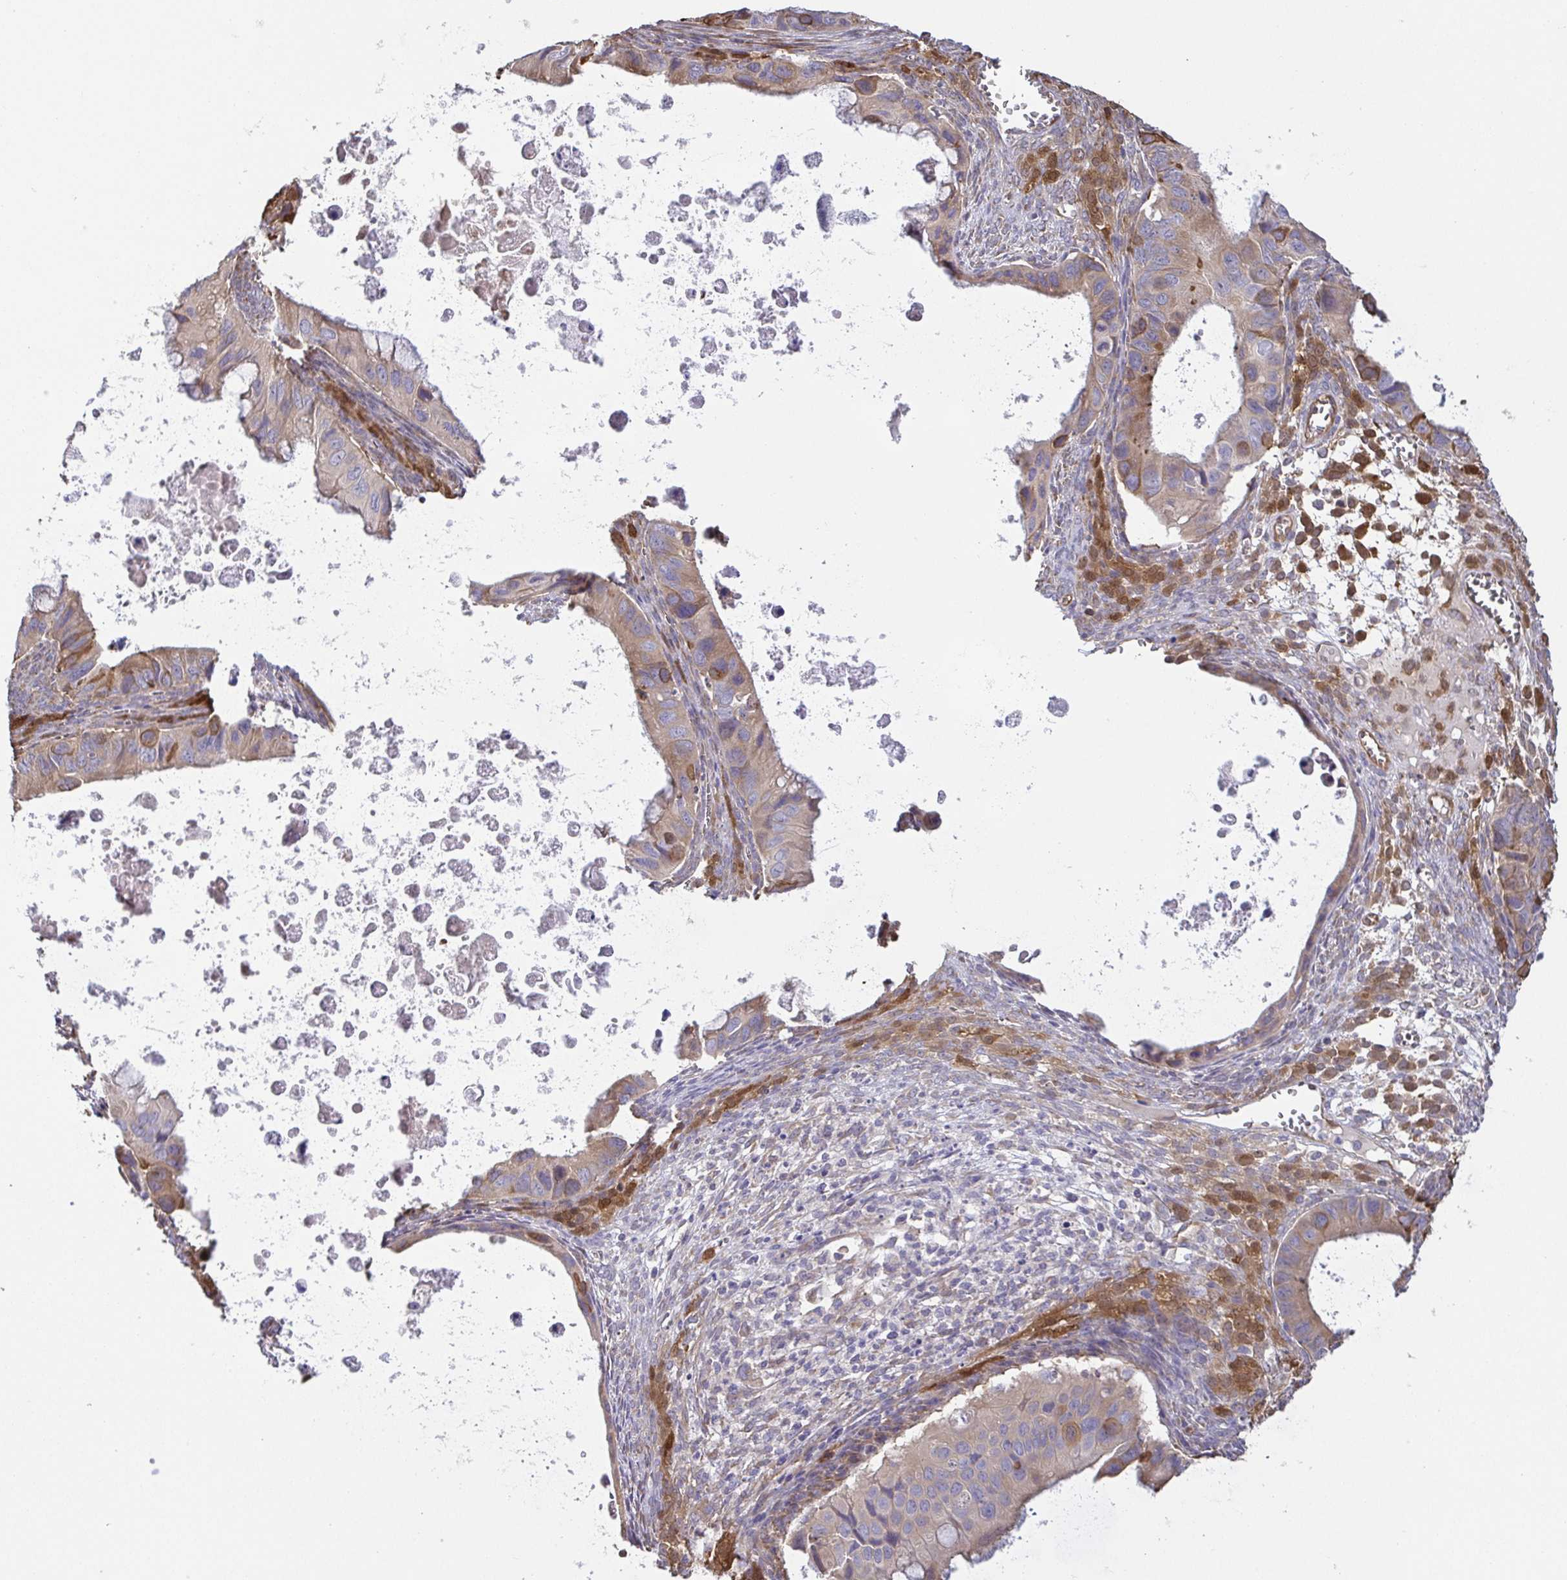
{"staining": {"intensity": "weak", "quantity": "25%-75%", "location": "cytoplasmic/membranous"}, "tissue": "ovarian cancer", "cell_type": "Tumor cells", "image_type": "cancer", "snomed": [{"axis": "morphology", "description": "Cystadenocarcinoma, mucinous, NOS"}, {"axis": "topography", "description": "Ovary"}], "caption": "Immunohistochemical staining of ovarian cancer demonstrates low levels of weak cytoplasmic/membranous protein staining in approximately 25%-75% of tumor cells.", "gene": "EIF3D", "patient": {"sex": "female", "age": 64}}